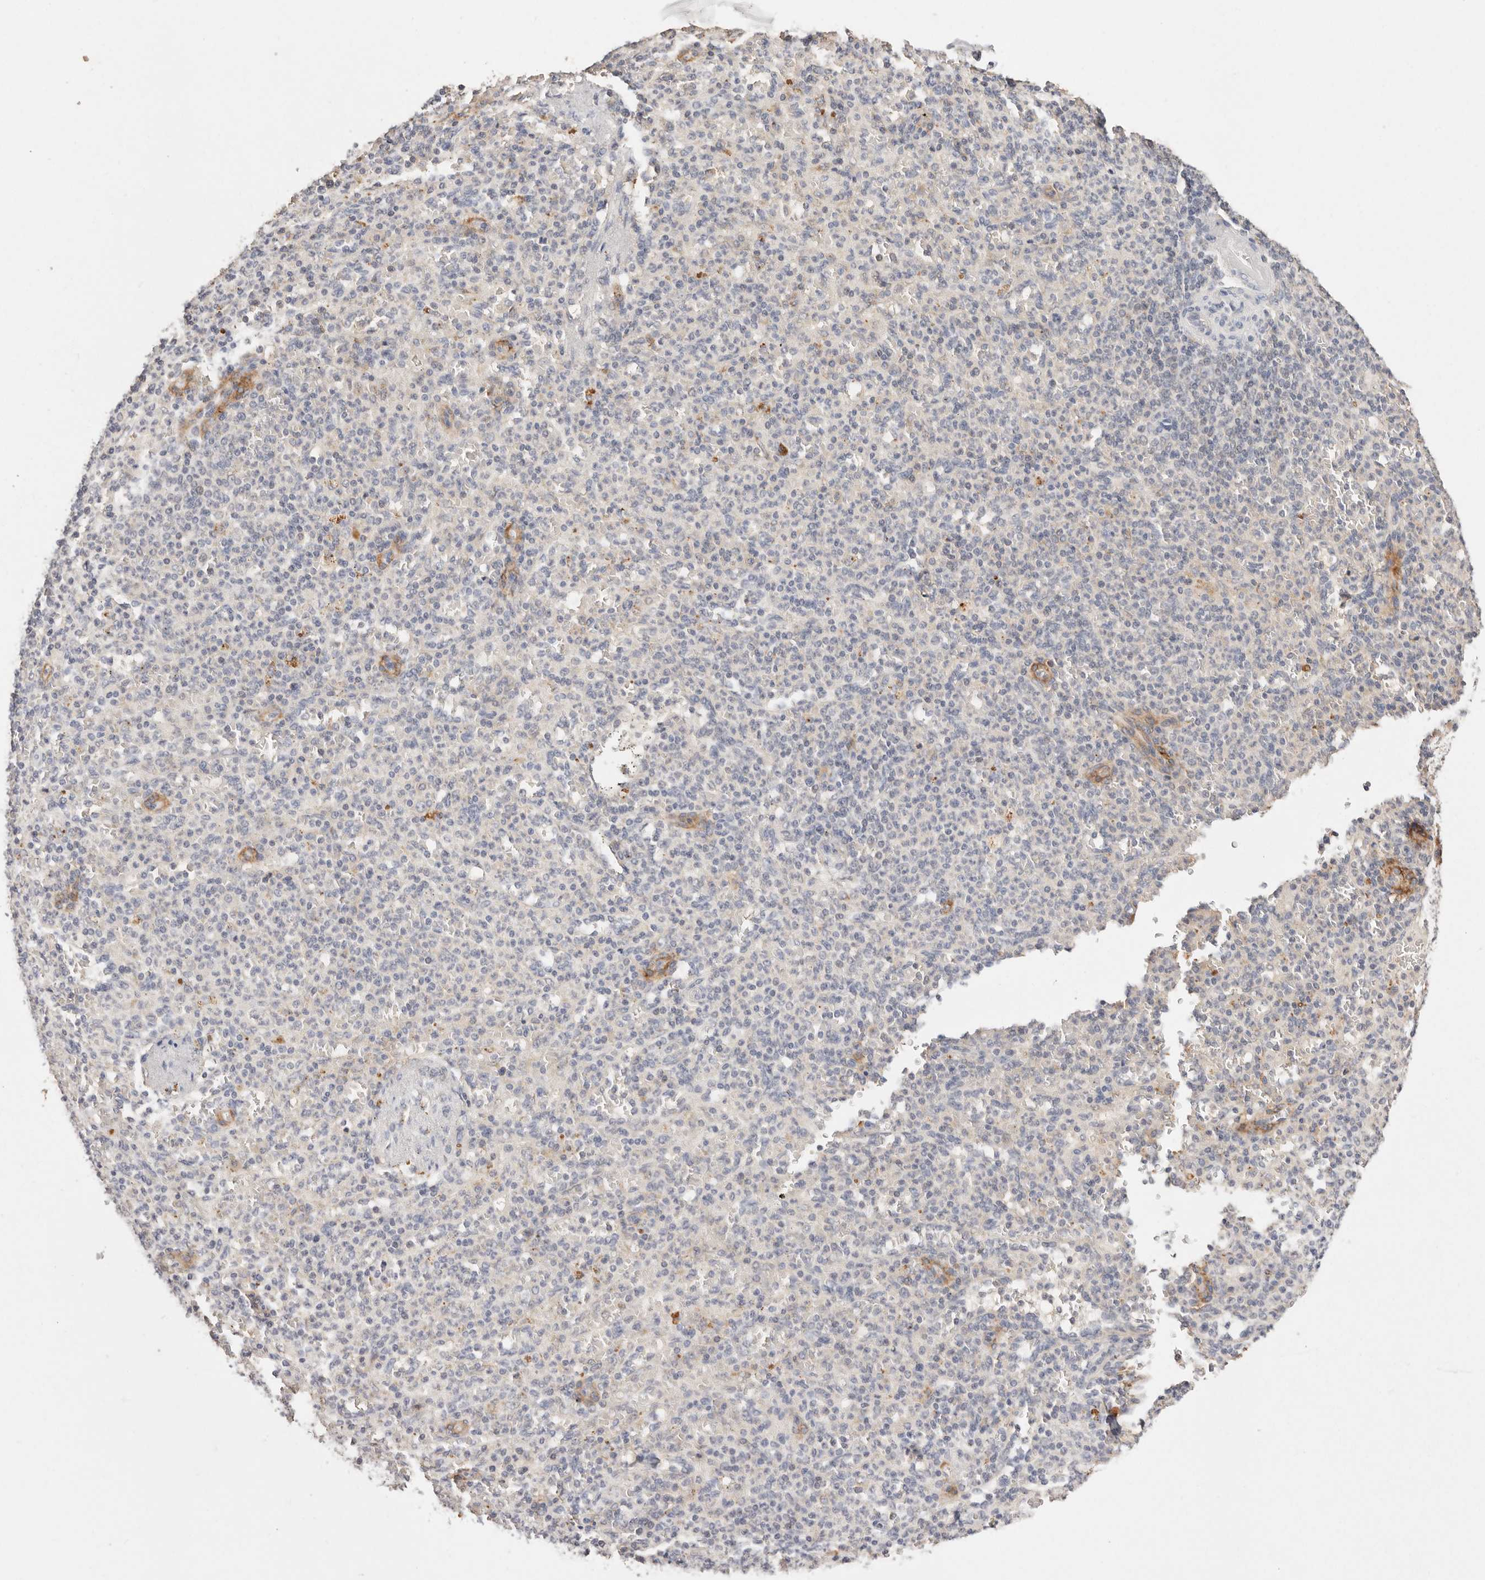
{"staining": {"intensity": "weak", "quantity": "<25%", "location": "cytoplasmic/membranous"}, "tissue": "spleen", "cell_type": "Cells in red pulp", "image_type": "normal", "snomed": [{"axis": "morphology", "description": "Normal tissue, NOS"}, {"axis": "topography", "description": "Spleen"}], "caption": "IHC micrograph of unremarkable spleen stained for a protein (brown), which displays no expression in cells in red pulp. The staining was performed using DAB to visualize the protein expression in brown, while the nuclei were stained in blue with hematoxylin (Magnification: 20x).", "gene": "CXADR", "patient": {"sex": "female", "age": 74}}